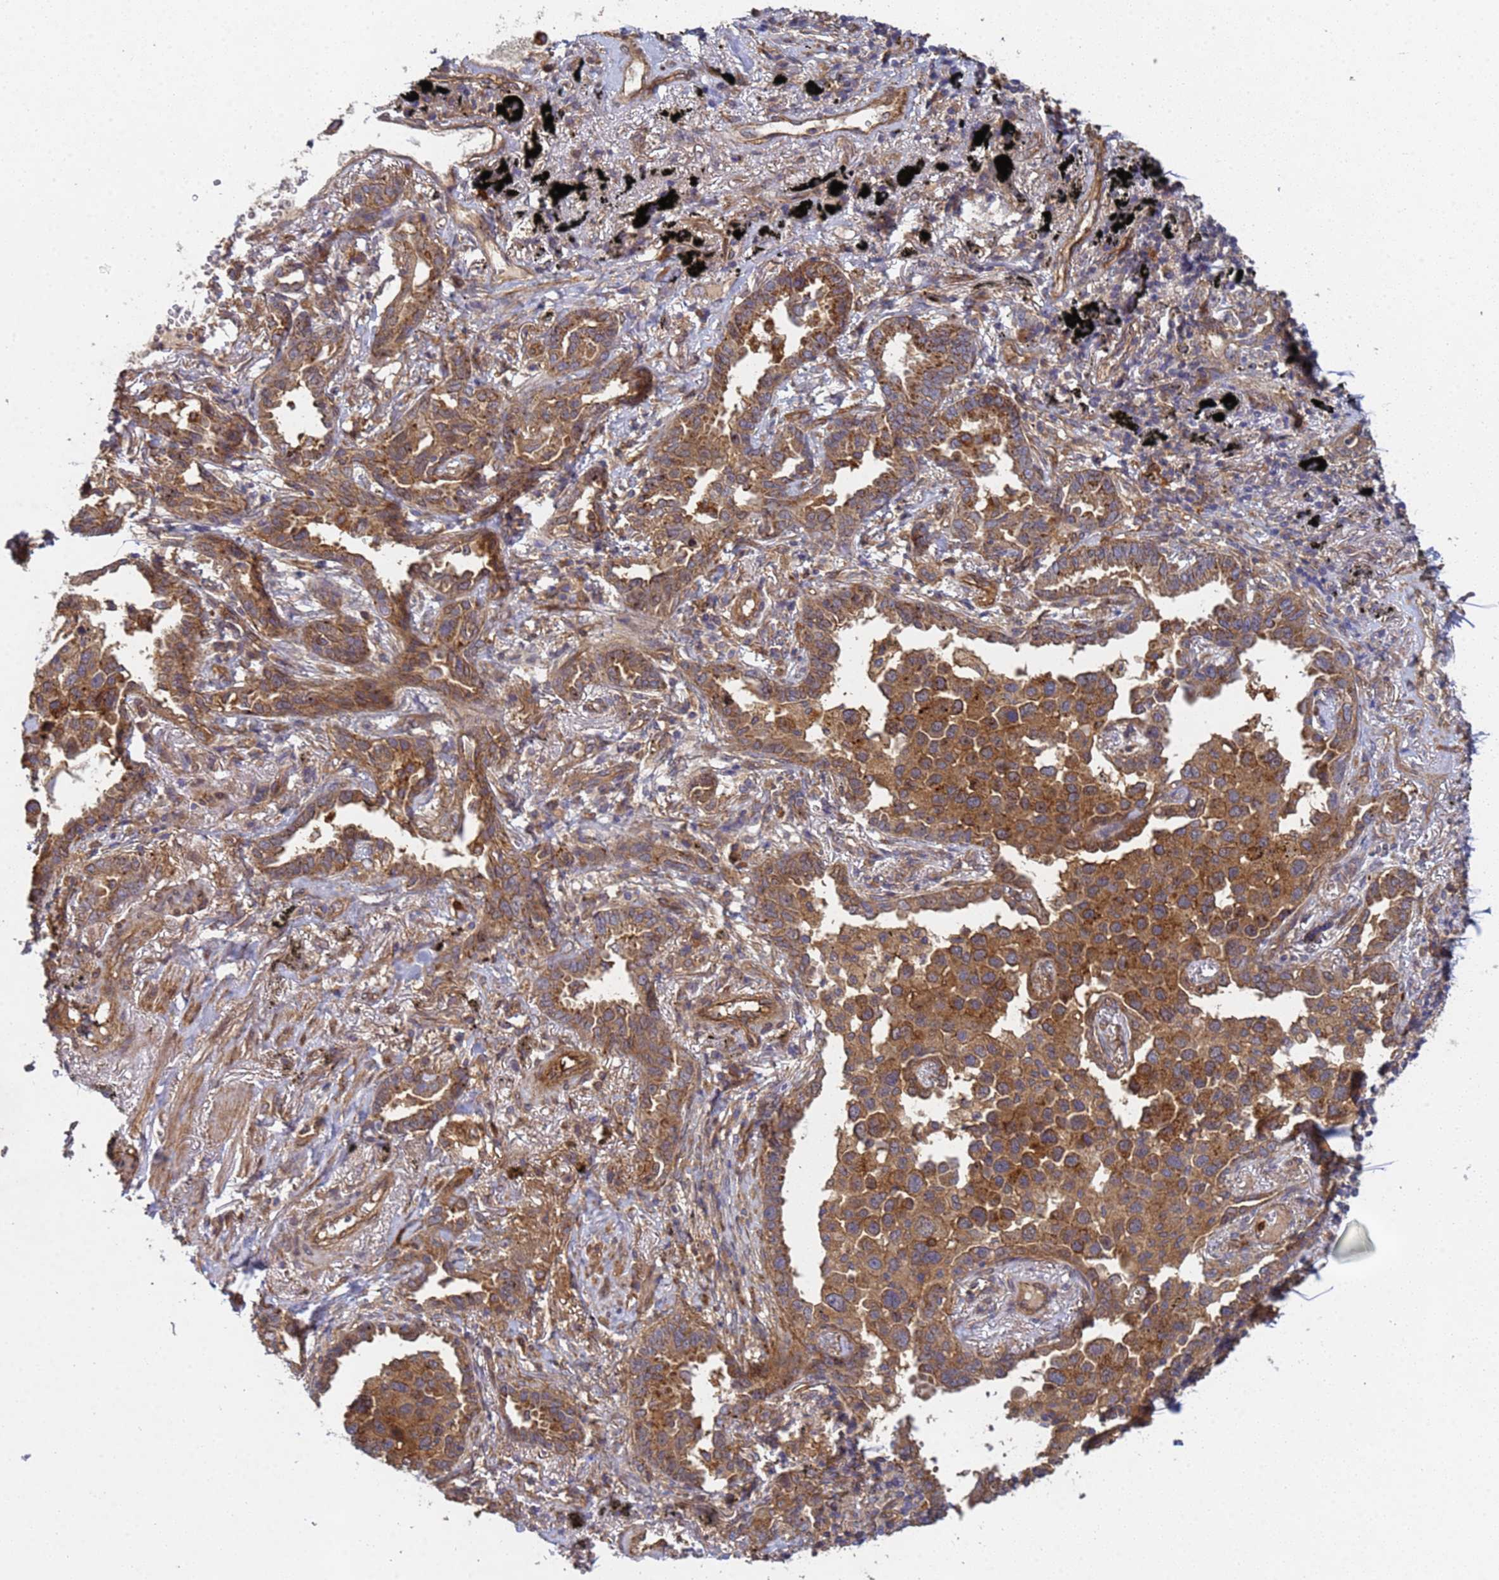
{"staining": {"intensity": "strong", "quantity": ">75%", "location": "cytoplasmic/membranous"}, "tissue": "lung cancer", "cell_type": "Tumor cells", "image_type": "cancer", "snomed": [{"axis": "morphology", "description": "Adenocarcinoma, NOS"}, {"axis": "topography", "description": "Lung"}], "caption": "Immunohistochemistry staining of lung cancer, which demonstrates high levels of strong cytoplasmic/membranous positivity in about >75% of tumor cells indicating strong cytoplasmic/membranous protein staining. The staining was performed using DAB (brown) for protein detection and nuclei were counterstained in hematoxylin (blue).", "gene": "C8orf34", "patient": {"sex": "male", "age": 67}}